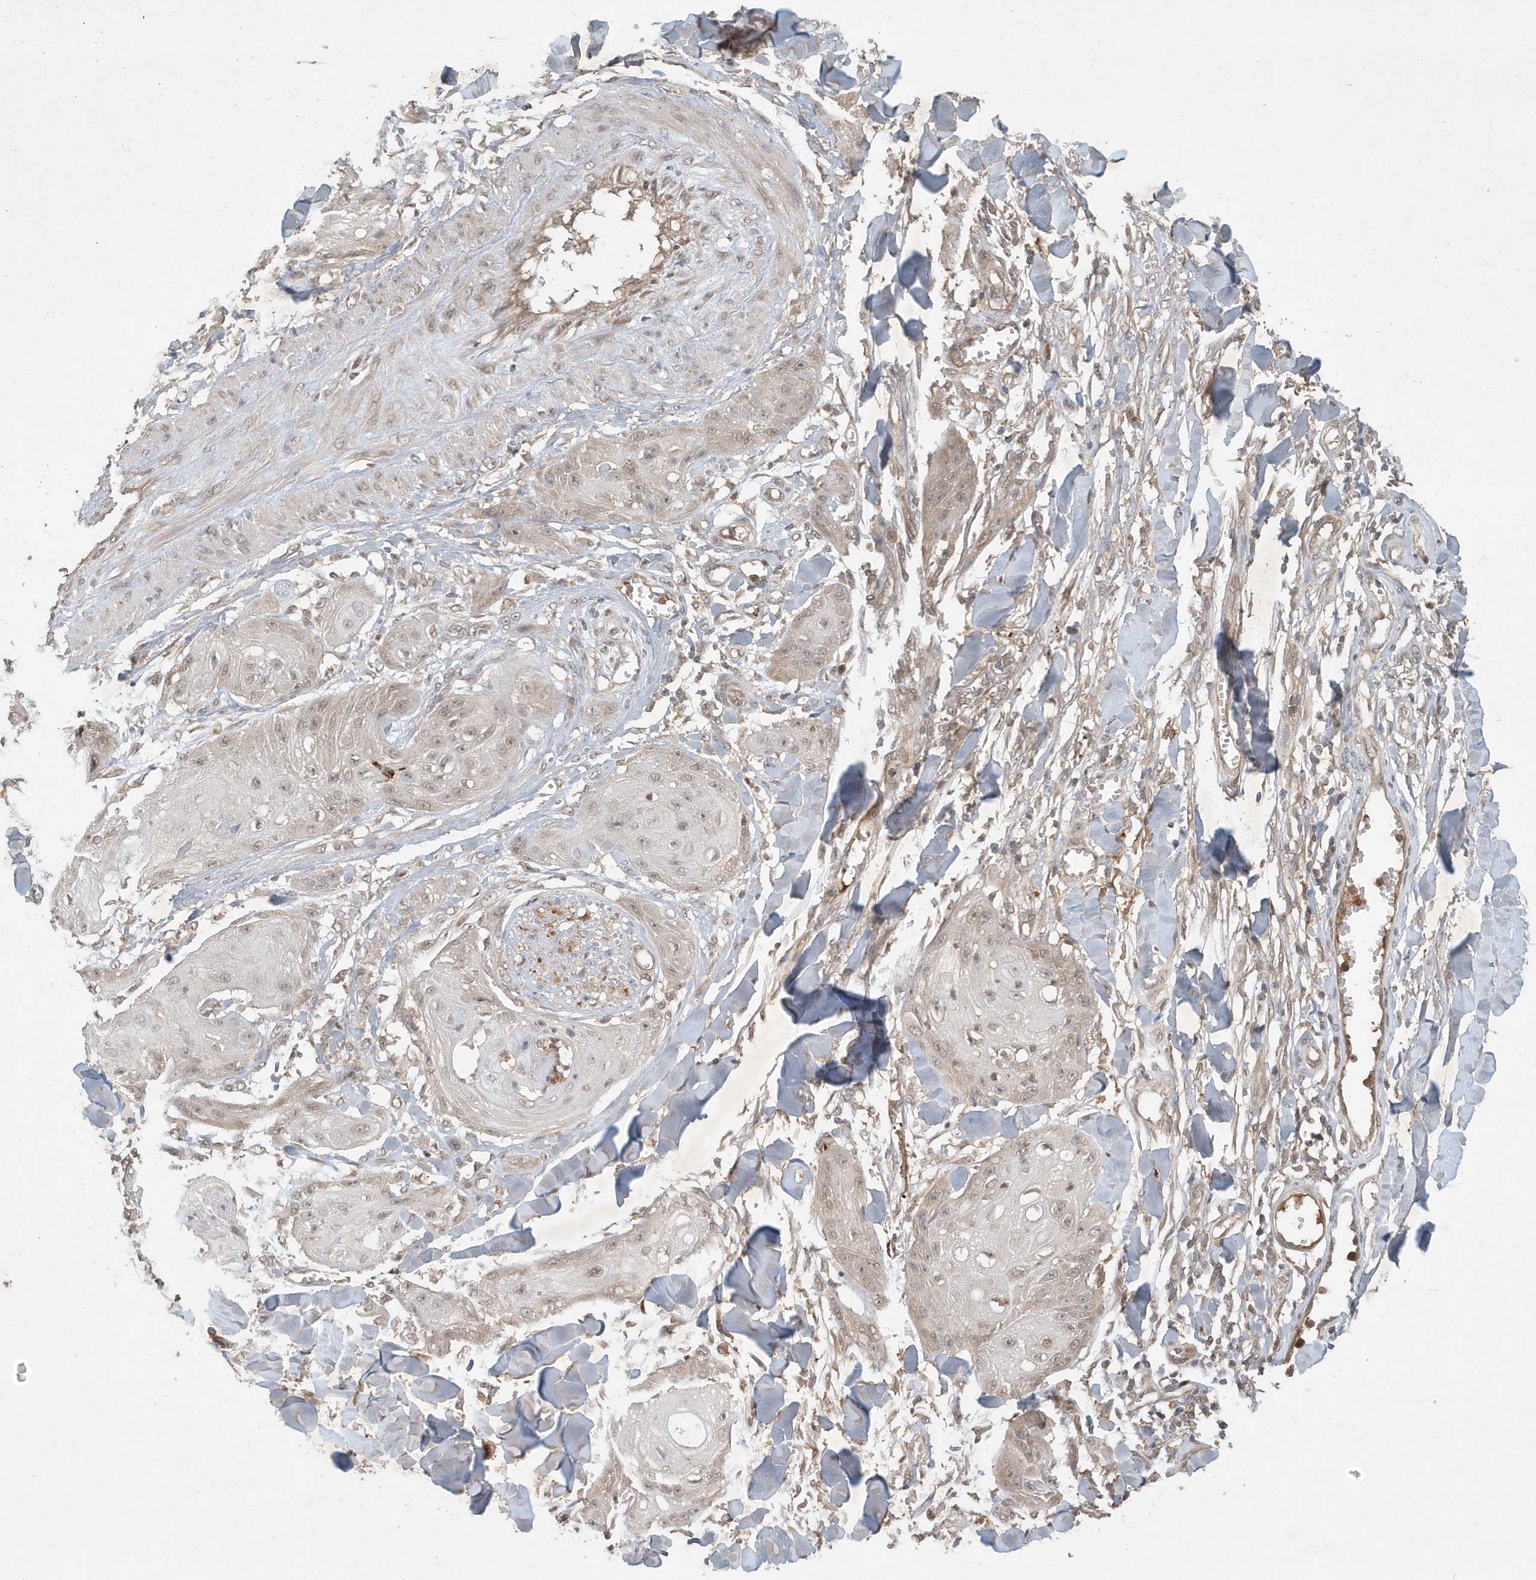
{"staining": {"intensity": "weak", "quantity": "25%-75%", "location": "cytoplasmic/membranous,nuclear"}, "tissue": "skin cancer", "cell_type": "Tumor cells", "image_type": "cancer", "snomed": [{"axis": "morphology", "description": "Squamous cell carcinoma, NOS"}, {"axis": "topography", "description": "Skin"}], "caption": "Protein expression analysis of skin cancer exhibits weak cytoplasmic/membranous and nuclear staining in about 25%-75% of tumor cells.", "gene": "ABCB9", "patient": {"sex": "male", "age": 74}}